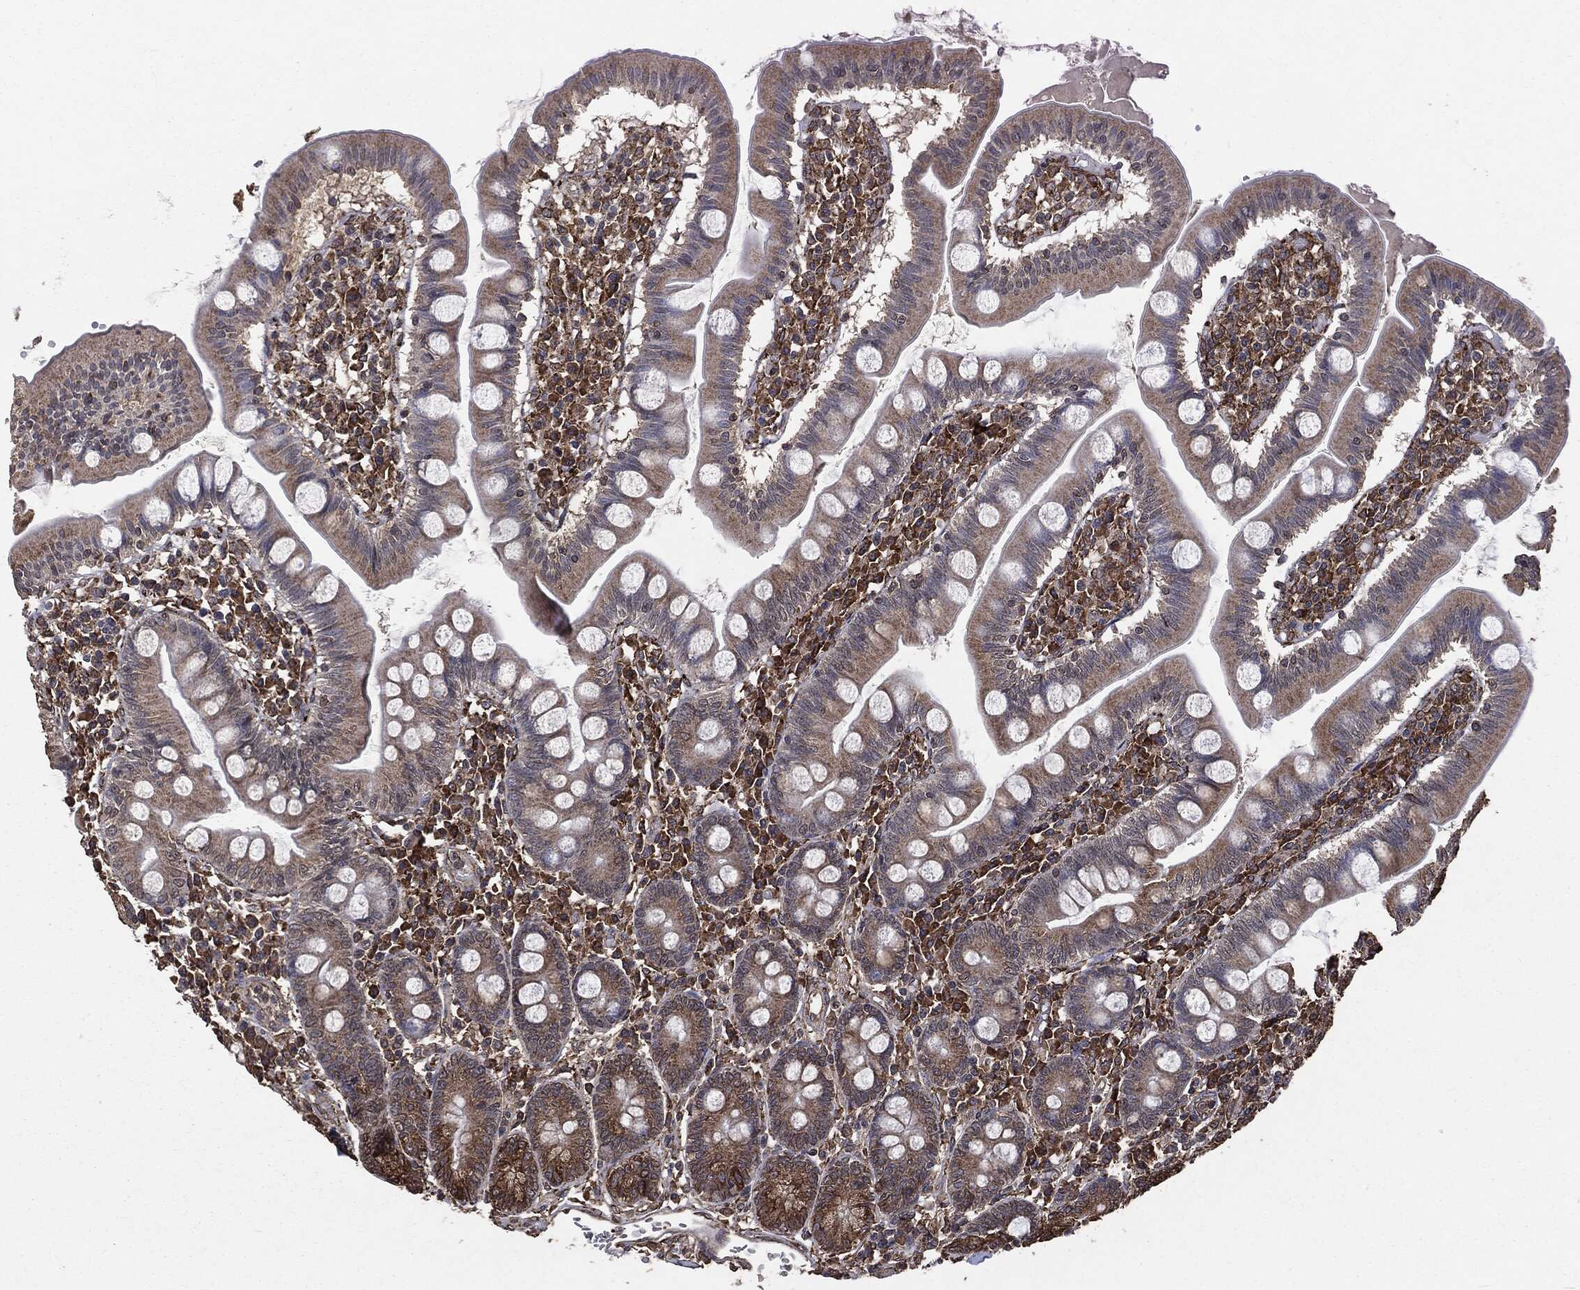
{"staining": {"intensity": "weak", "quantity": "25%-75%", "location": "cytoplasmic/membranous"}, "tissue": "small intestine", "cell_type": "Glandular cells", "image_type": "normal", "snomed": [{"axis": "morphology", "description": "Normal tissue, NOS"}, {"axis": "topography", "description": "Small intestine"}], "caption": "Immunohistochemistry (IHC) micrograph of normal human small intestine stained for a protein (brown), which shows low levels of weak cytoplasmic/membranous staining in approximately 25%-75% of glandular cells.", "gene": "MTOR", "patient": {"sex": "male", "age": 88}}